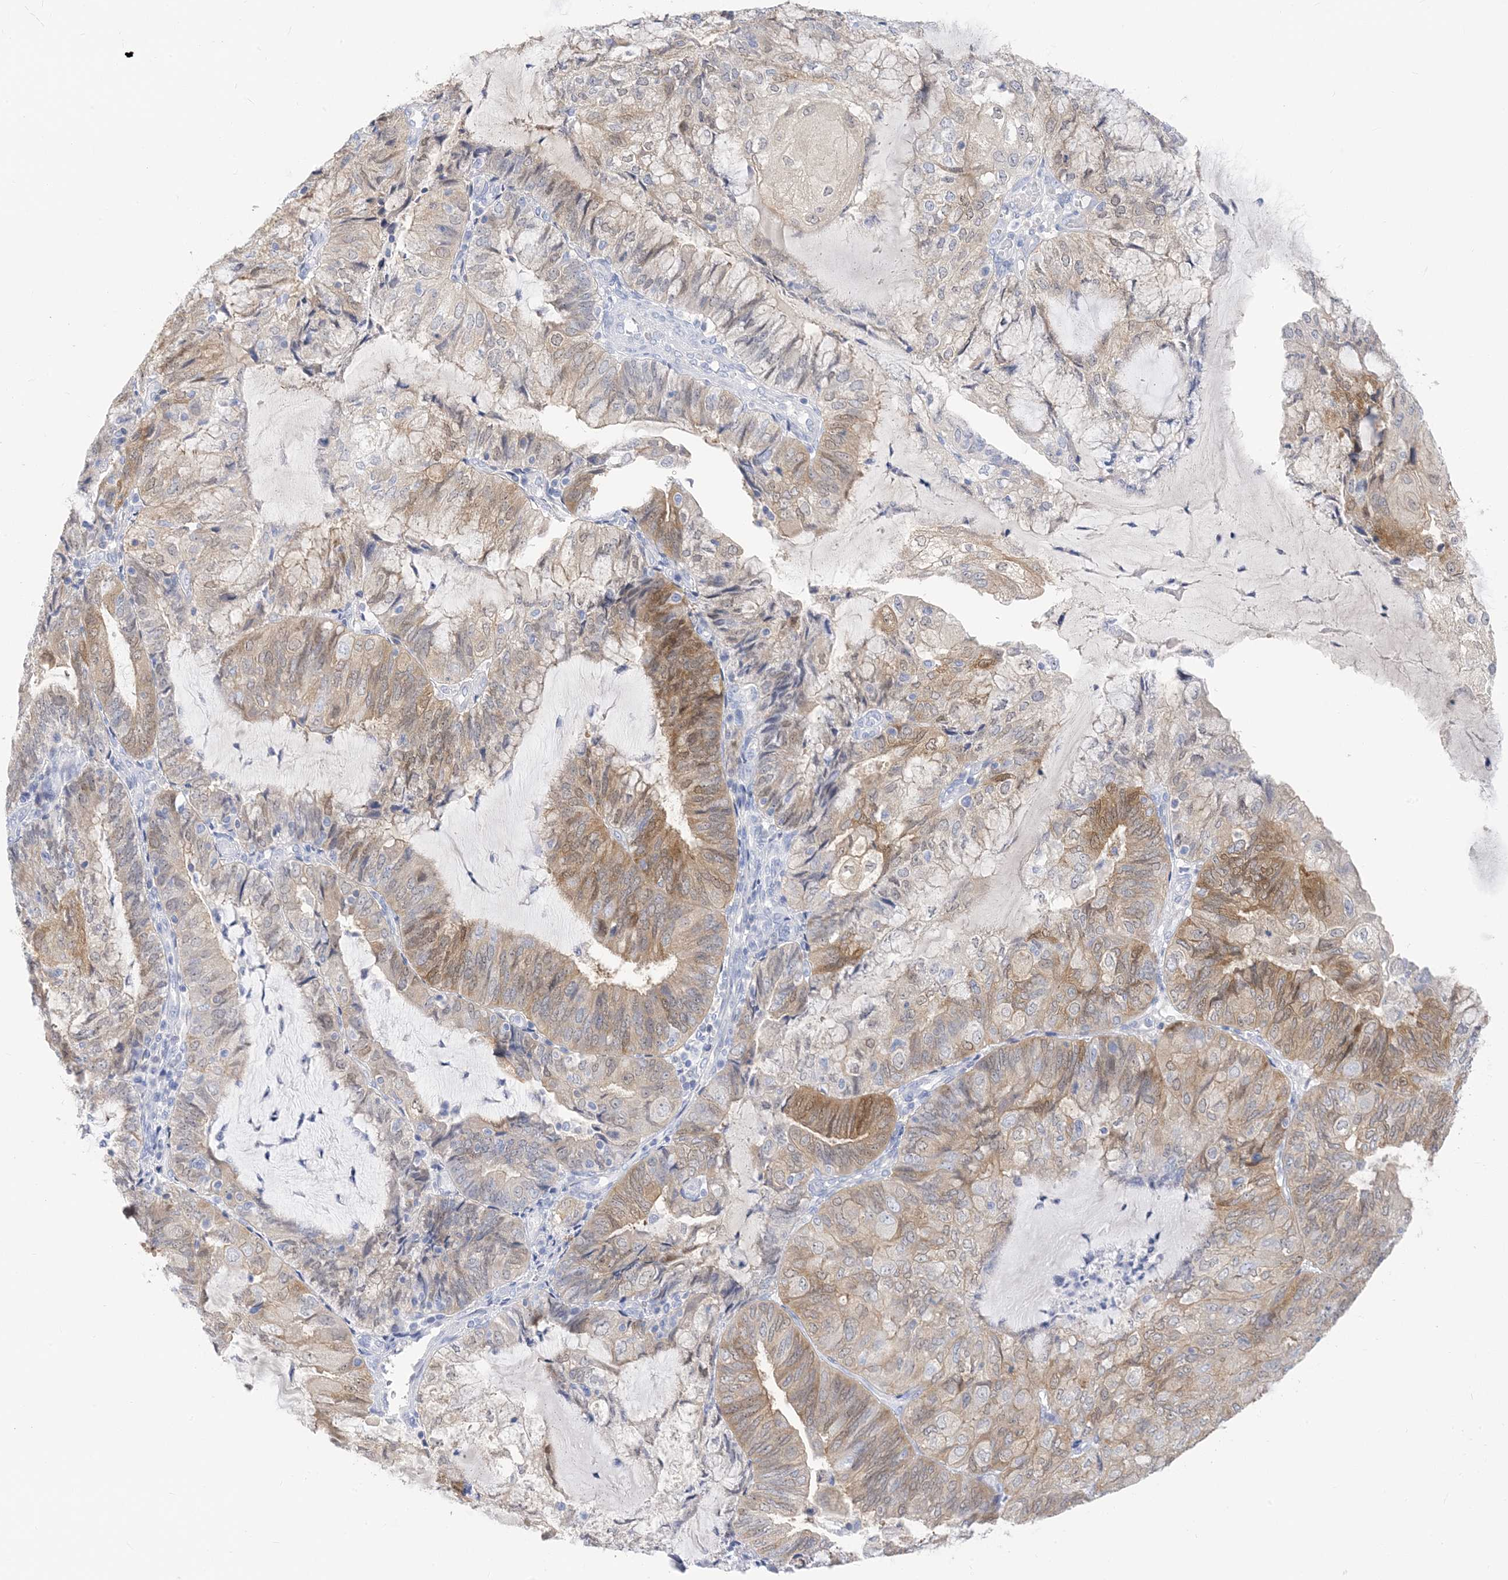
{"staining": {"intensity": "moderate", "quantity": "25%-75%", "location": "cytoplasmic/membranous"}, "tissue": "endometrial cancer", "cell_type": "Tumor cells", "image_type": "cancer", "snomed": [{"axis": "morphology", "description": "Adenocarcinoma, NOS"}, {"axis": "topography", "description": "Endometrium"}], "caption": "Moderate cytoplasmic/membranous positivity is seen in approximately 25%-75% of tumor cells in endometrial adenocarcinoma.", "gene": "SH3YL1", "patient": {"sex": "female", "age": 81}}